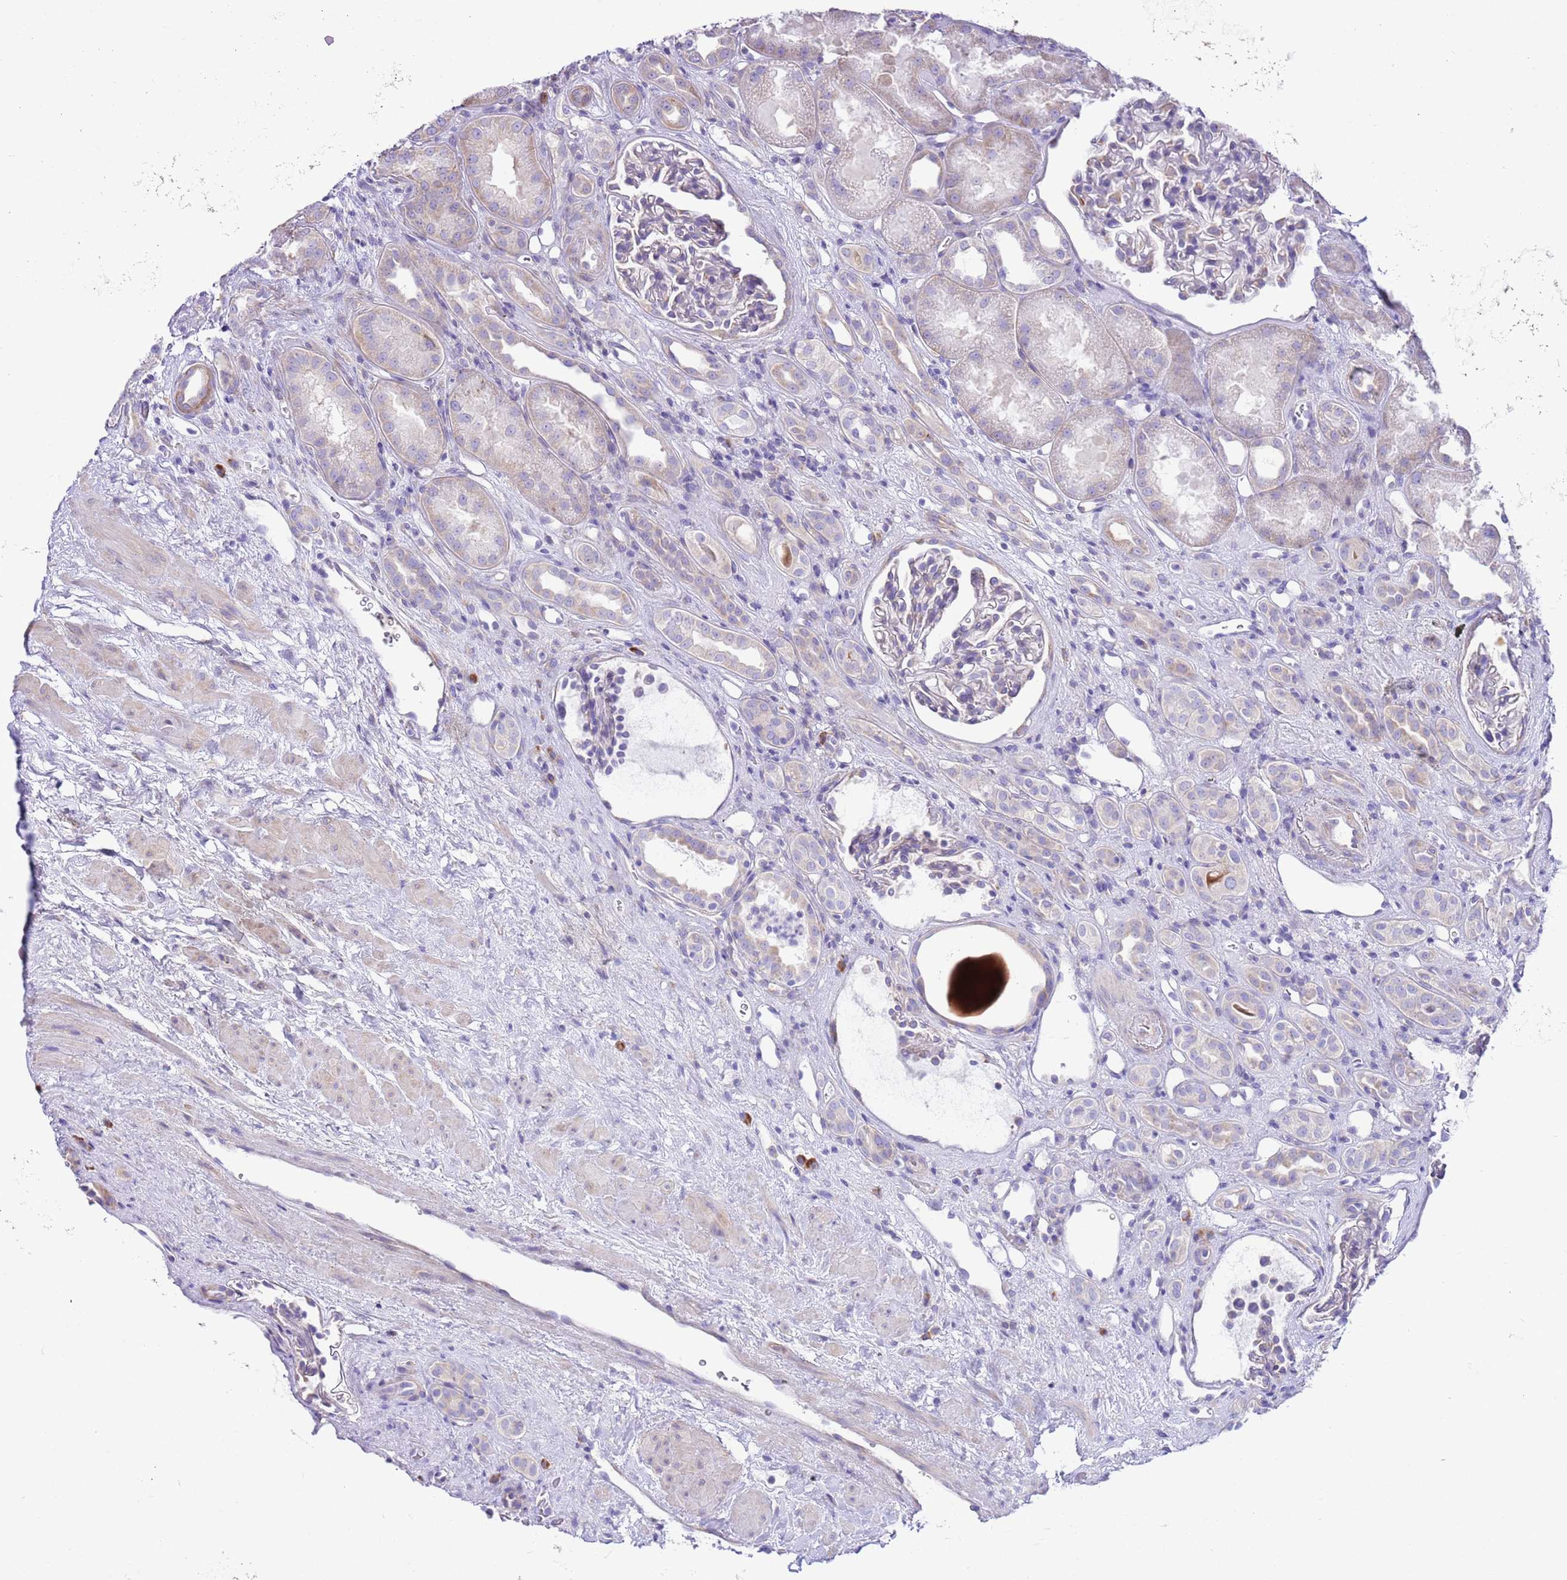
{"staining": {"intensity": "negative", "quantity": "none", "location": "none"}, "tissue": "kidney", "cell_type": "Cells in glomeruli", "image_type": "normal", "snomed": [{"axis": "morphology", "description": "Normal tissue, NOS"}, {"axis": "topography", "description": "Kidney"}], "caption": "Immunohistochemistry photomicrograph of normal kidney: kidney stained with DAB (3,3'-diaminobenzidine) exhibits no significant protein positivity in cells in glomeruli.", "gene": "RPS10", "patient": {"sex": "male", "age": 61}}